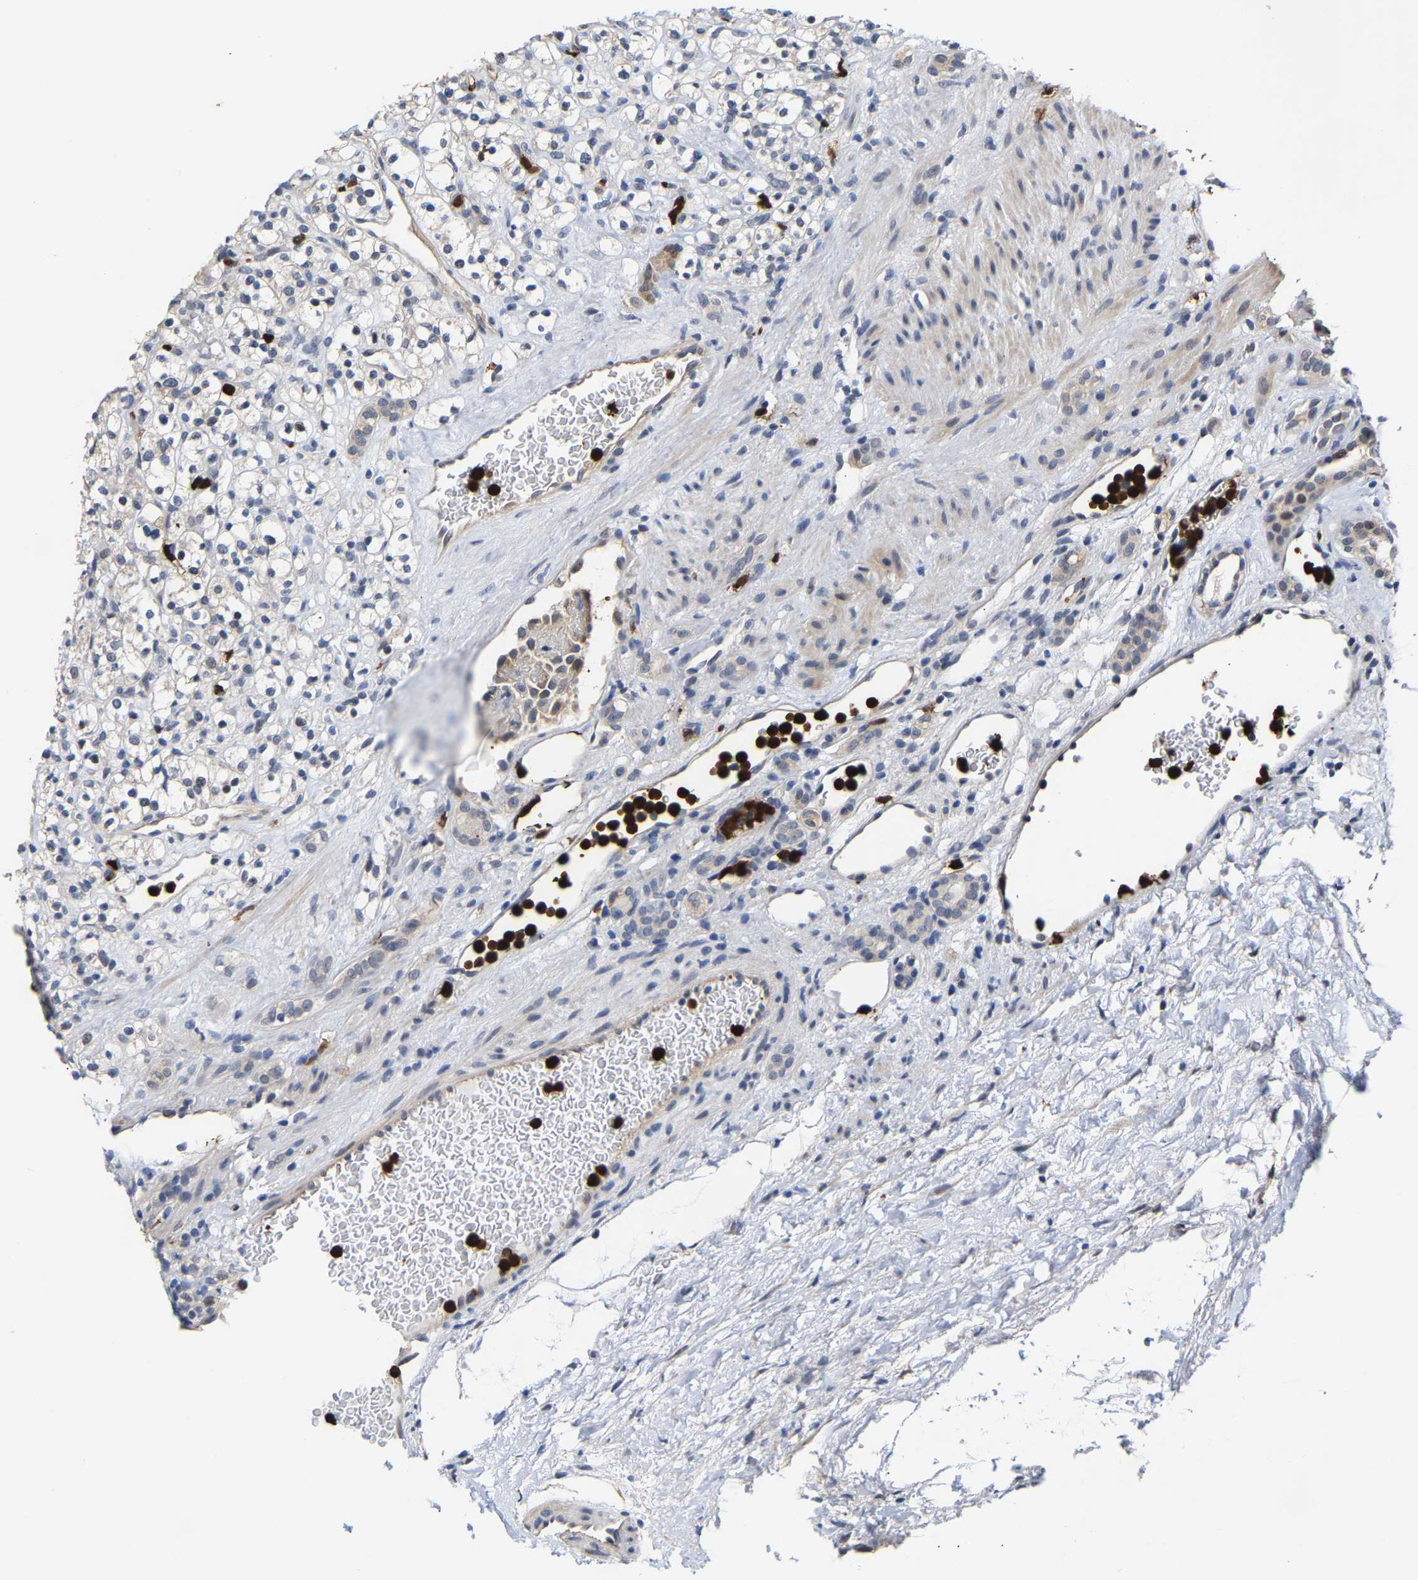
{"staining": {"intensity": "negative", "quantity": "none", "location": "none"}, "tissue": "renal cancer", "cell_type": "Tumor cells", "image_type": "cancer", "snomed": [{"axis": "morphology", "description": "Normal tissue, NOS"}, {"axis": "morphology", "description": "Adenocarcinoma, NOS"}, {"axis": "topography", "description": "Kidney"}], "caption": "High power microscopy image of an IHC micrograph of adenocarcinoma (renal), revealing no significant staining in tumor cells.", "gene": "TDRD7", "patient": {"sex": "female", "age": 72}}